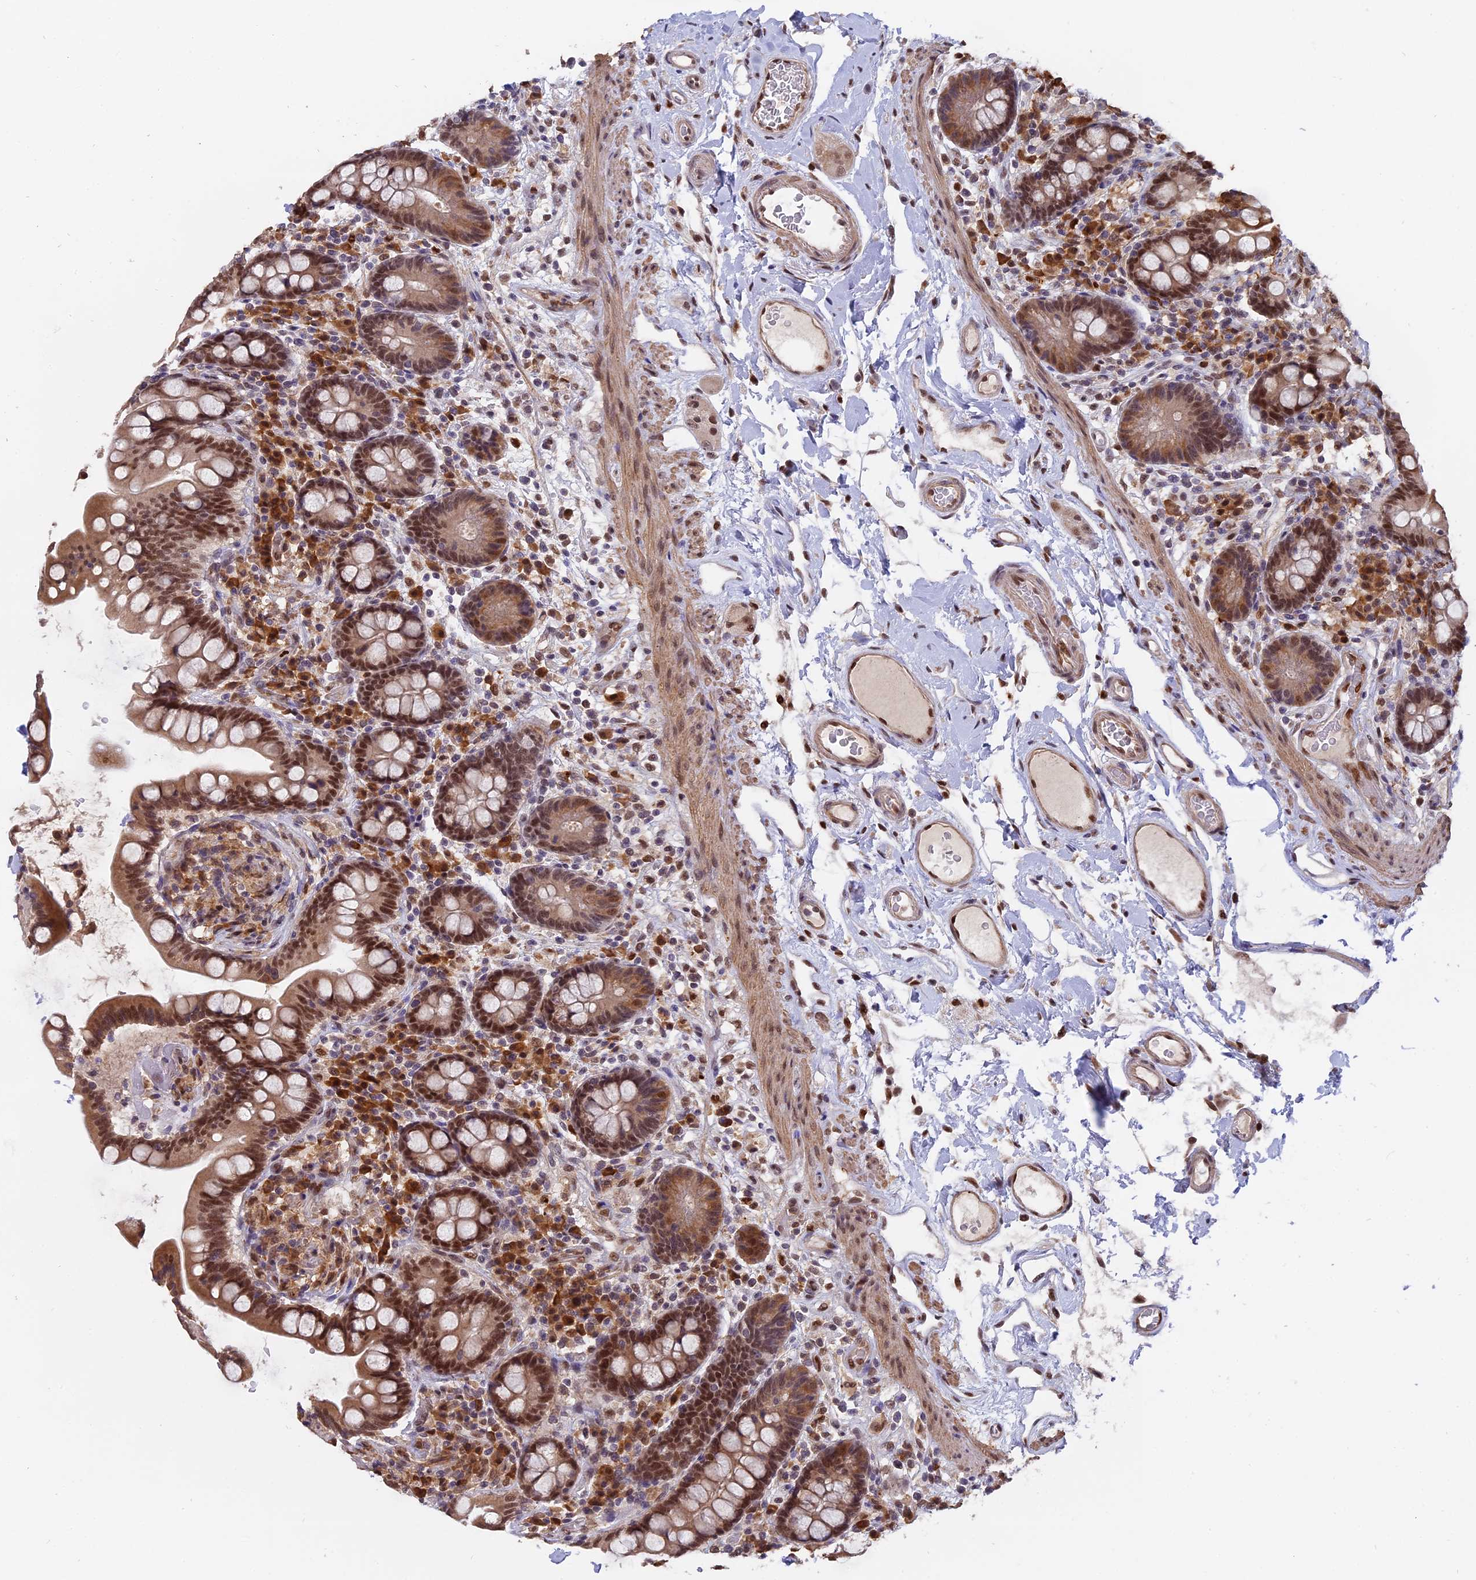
{"staining": {"intensity": "moderate", "quantity": ">75%", "location": "cytoplasmic/membranous,nuclear"}, "tissue": "colon", "cell_type": "Endothelial cells", "image_type": "normal", "snomed": [{"axis": "morphology", "description": "Normal tissue, NOS"}, {"axis": "topography", "description": "Colon"}], "caption": "DAB (3,3'-diaminobenzidine) immunohistochemical staining of normal human colon displays moderate cytoplasmic/membranous,nuclear protein positivity in approximately >75% of endothelial cells.", "gene": "FAM118B", "patient": {"sex": "male", "age": 73}}